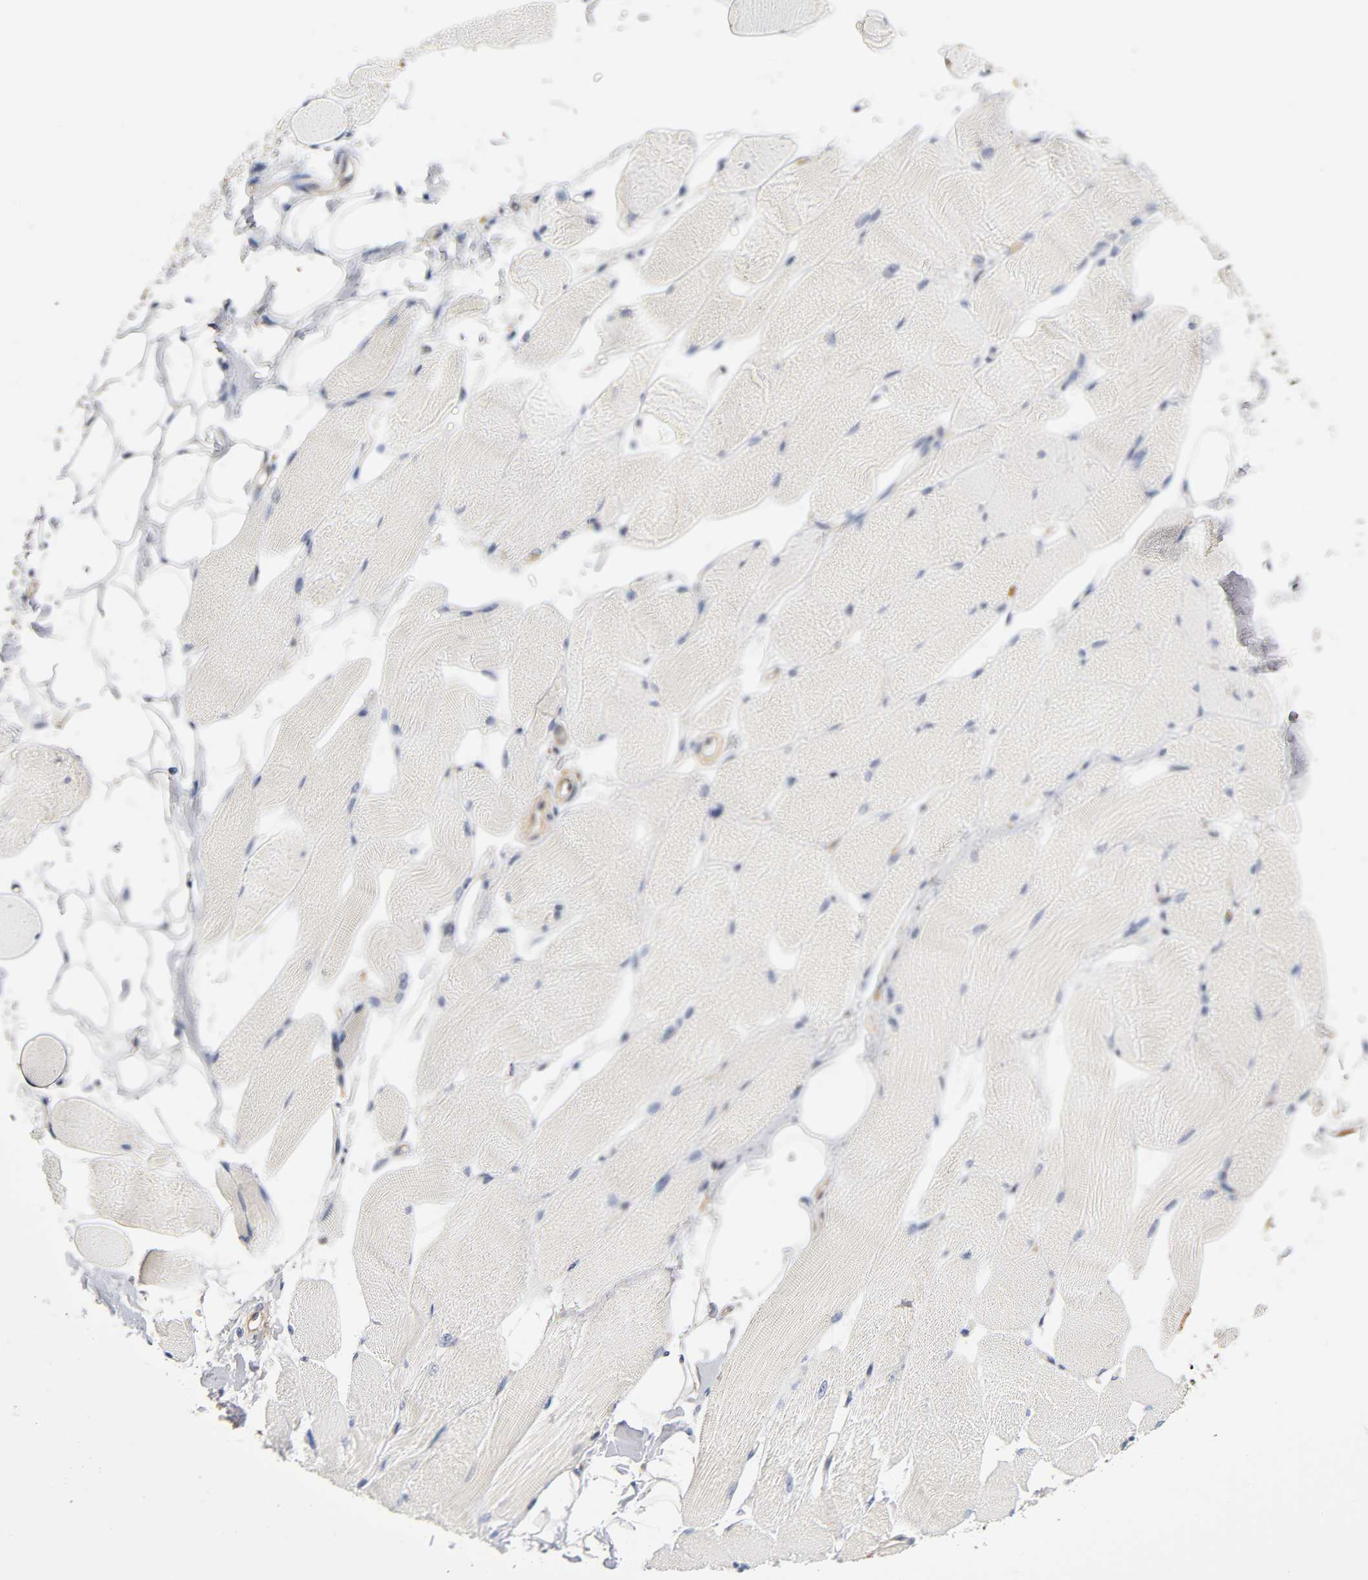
{"staining": {"intensity": "negative", "quantity": "none", "location": "none"}, "tissue": "skeletal muscle", "cell_type": "Myocytes", "image_type": "normal", "snomed": [{"axis": "morphology", "description": "Normal tissue, NOS"}, {"axis": "topography", "description": "Skeletal muscle"}, {"axis": "topography", "description": "Peripheral nerve tissue"}], "caption": "DAB immunohistochemical staining of benign human skeletal muscle reveals no significant staining in myocytes.", "gene": "ACTR2", "patient": {"sex": "female", "age": 84}}